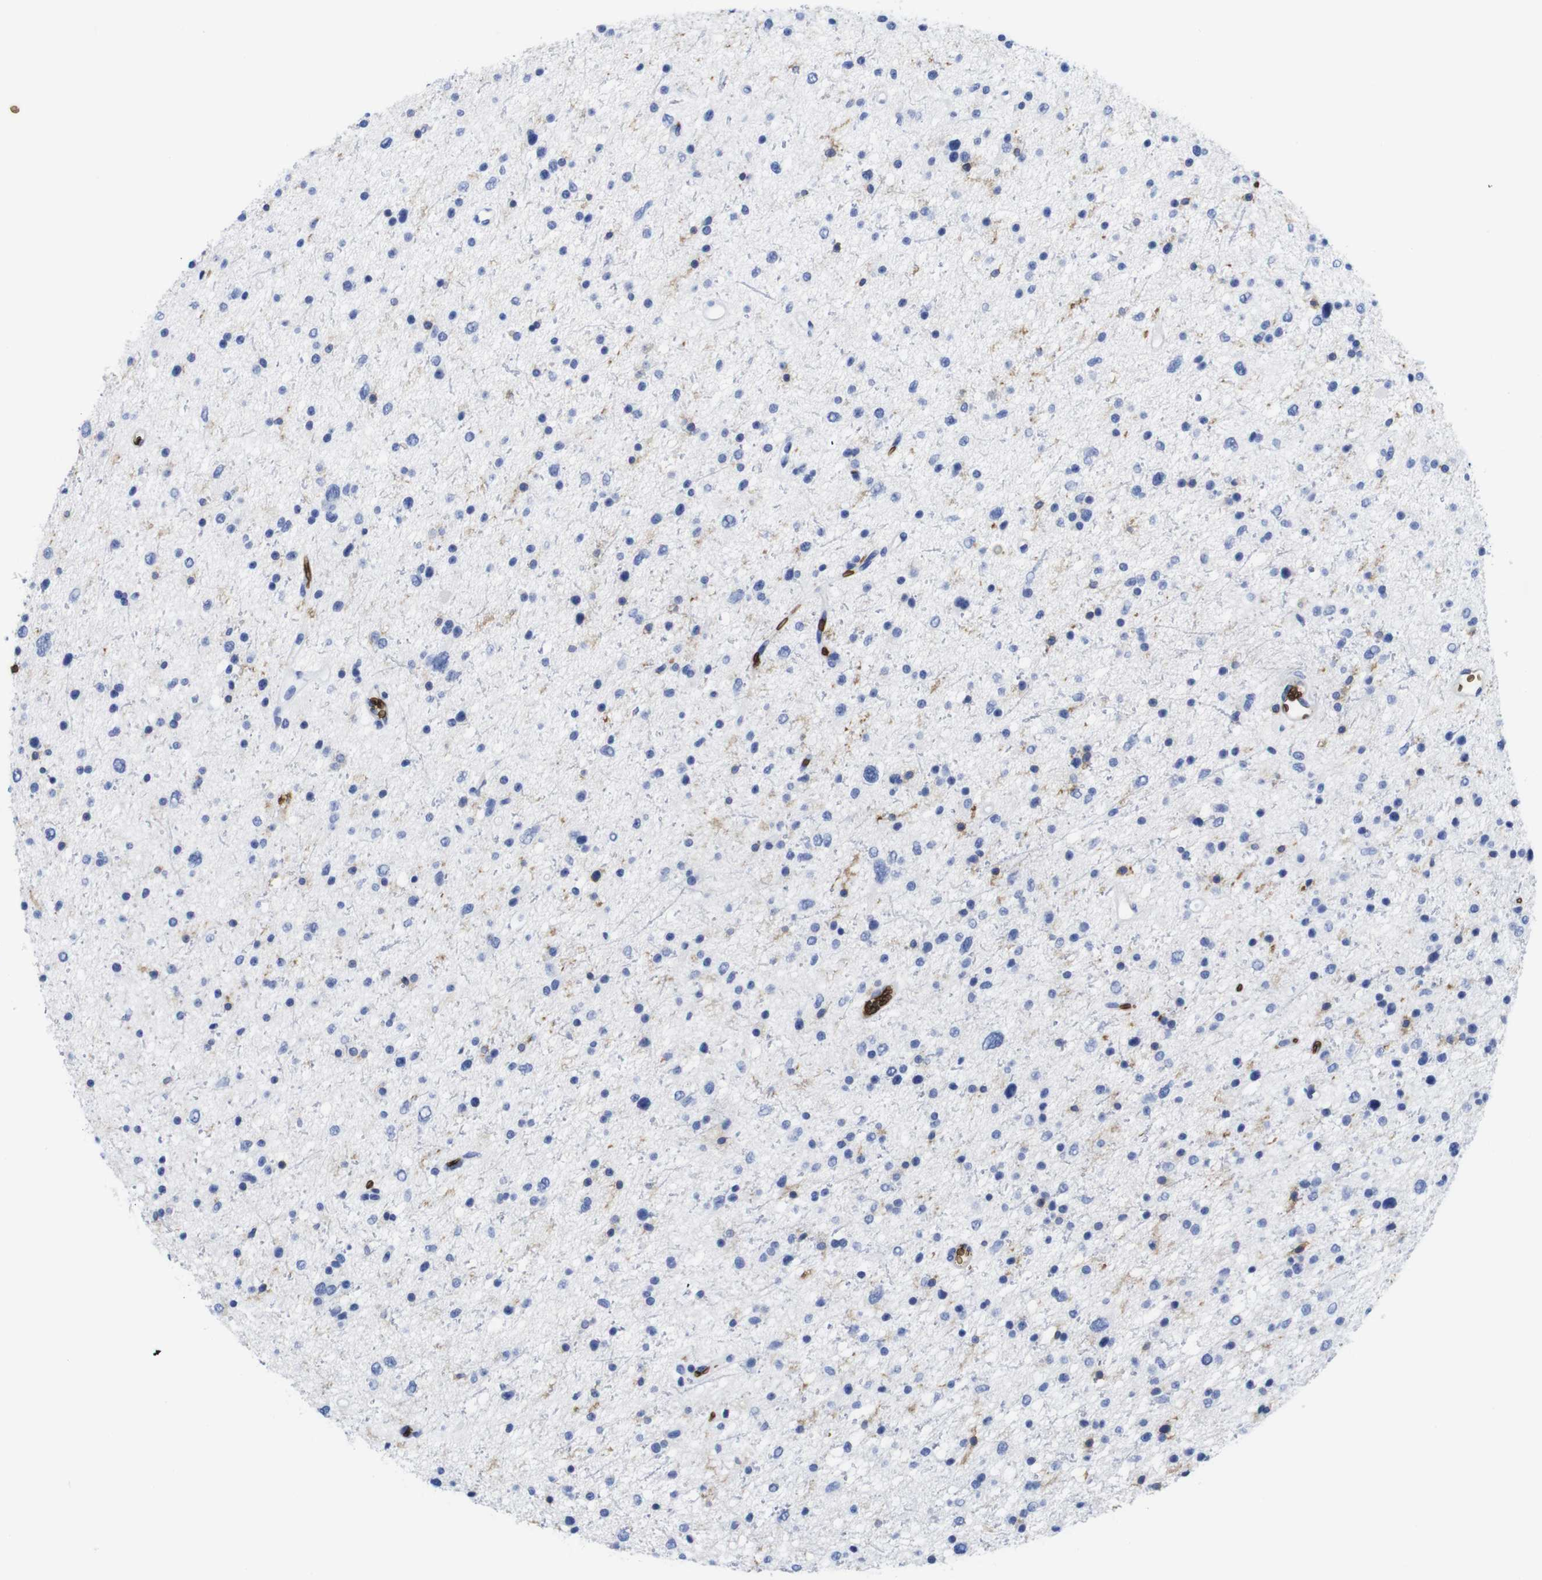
{"staining": {"intensity": "negative", "quantity": "none", "location": "none"}, "tissue": "glioma", "cell_type": "Tumor cells", "image_type": "cancer", "snomed": [{"axis": "morphology", "description": "Glioma, malignant, Low grade"}, {"axis": "topography", "description": "Brain"}], "caption": "DAB immunohistochemical staining of human low-grade glioma (malignant) exhibits no significant expression in tumor cells.", "gene": "S1PR2", "patient": {"sex": "female", "age": 37}}